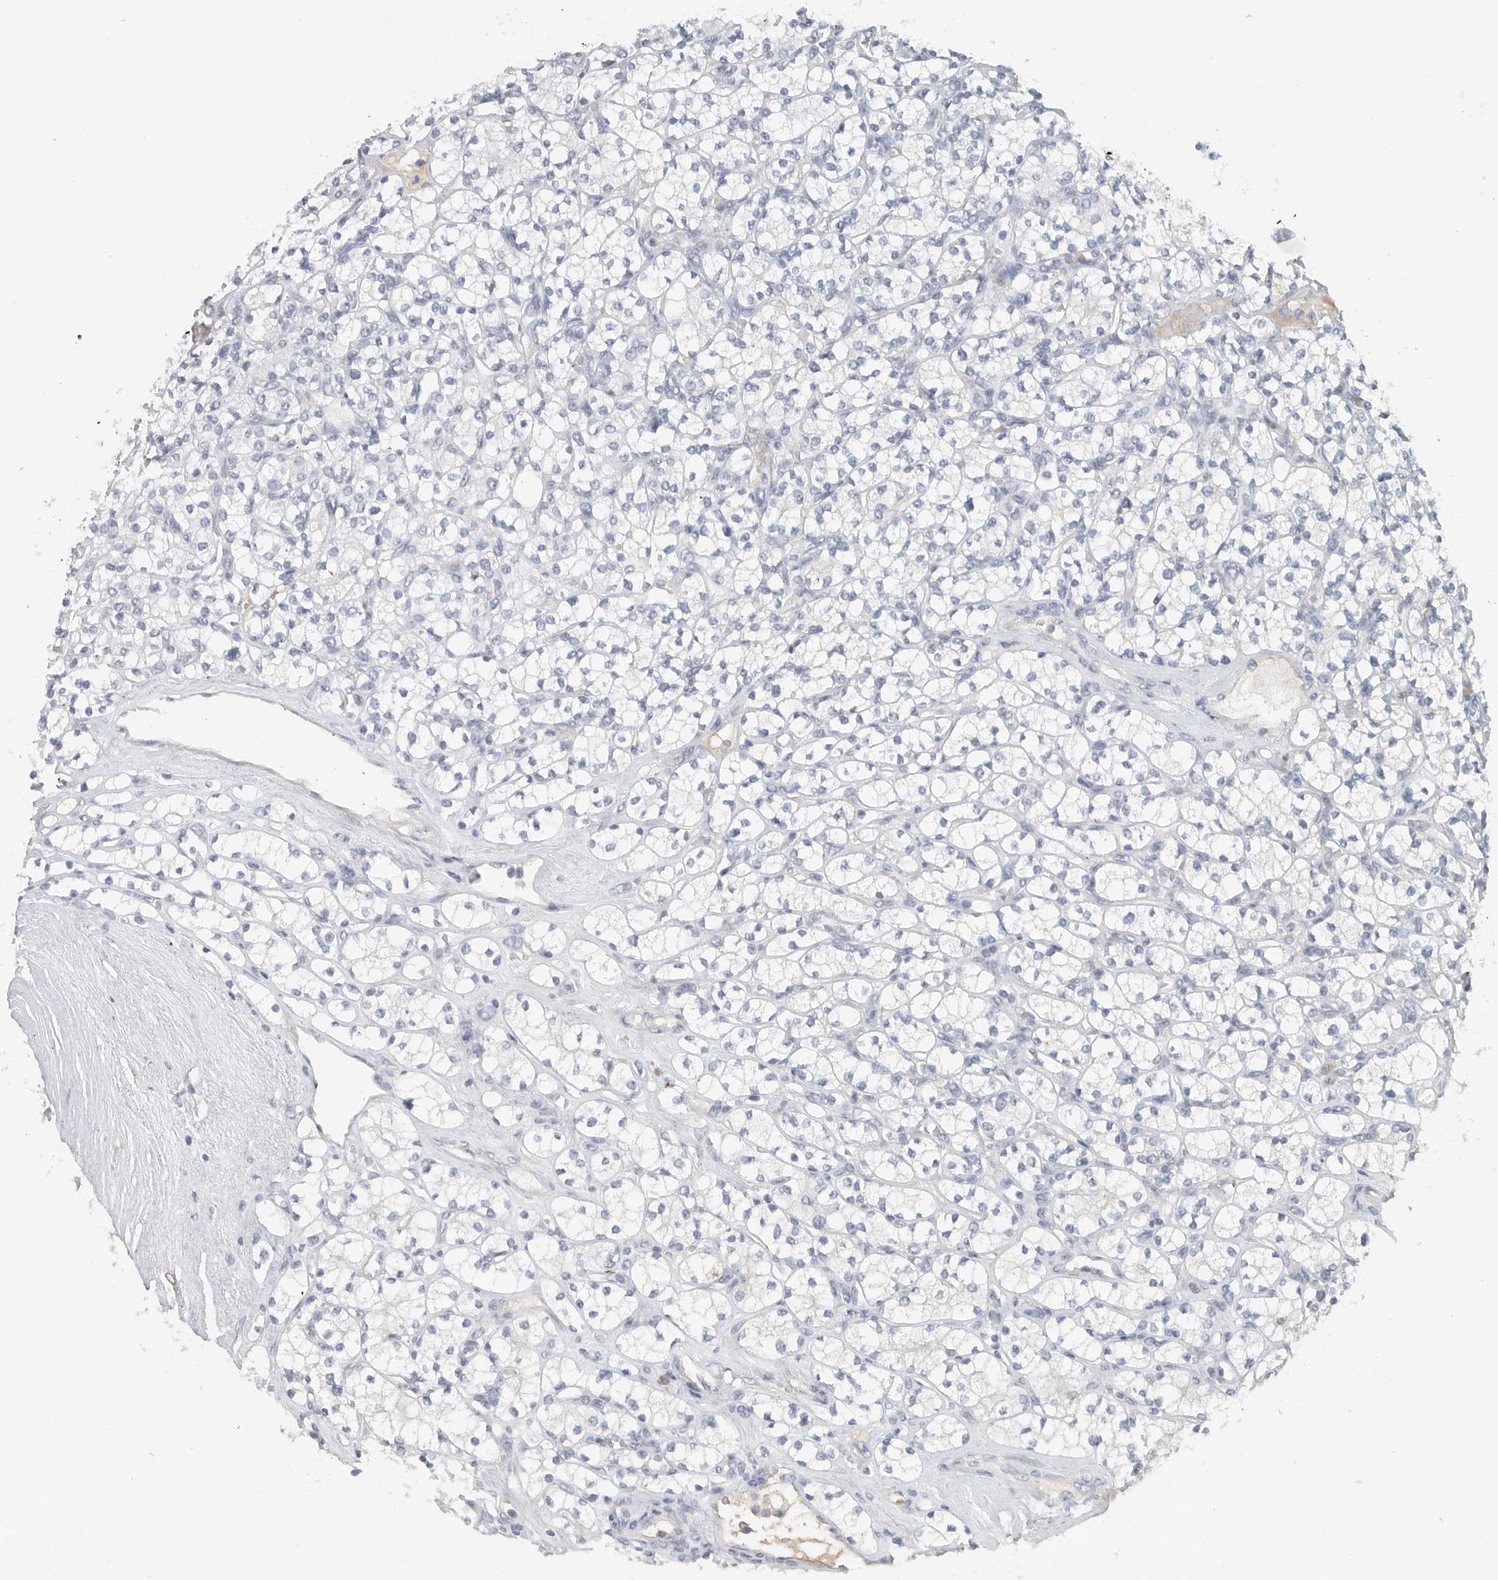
{"staining": {"intensity": "negative", "quantity": "none", "location": "none"}, "tissue": "renal cancer", "cell_type": "Tumor cells", "image_type": "cancer", "snomed": [{"axis": "morphology", "description": "Adenocarcinoma, NOS"}, {"axis": "topography", "description": "Kidney"}], "caption": "Tumor cells are negative for protein expression in human adenocarcinoma (renal).", "gene": "PAM", "patient": {"sex": "male", "age": 77}}